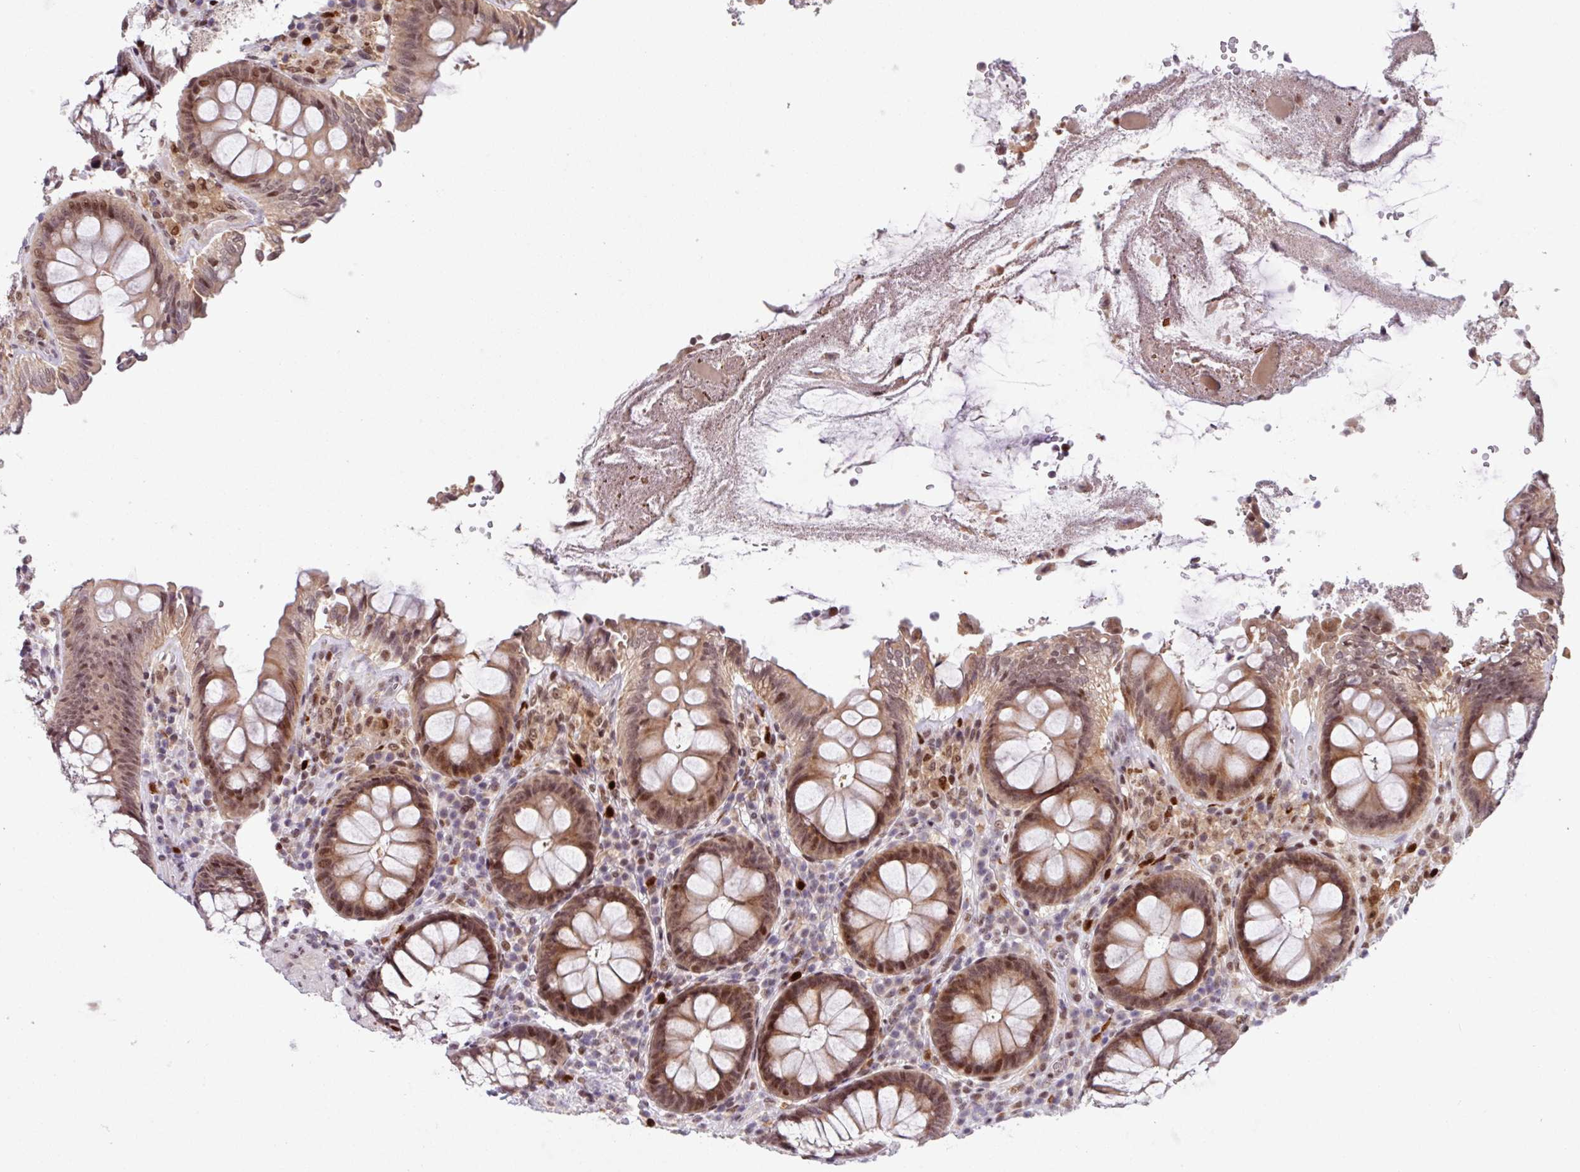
{"staining": {"intensity": "moderate", "quantity": "25%-75%", "location": "nuclear"}, "tissue": "colon", "cell_type": "Endothelial cells", "image_type": "normal", "snomed": [{"axis": "morphology", "description": "Normal tissue, NOS"}, {"axis": "topography", "description": "Colon"}], "caption": "Immunohistochemical staining of normal human colon demonstrates 25%-75% levels of moderate nuclear protein positivity in approximately 25%-75% of endothelial cells.", "gene": "BRD3", "patient": {"sex": "male", "age": 84}}